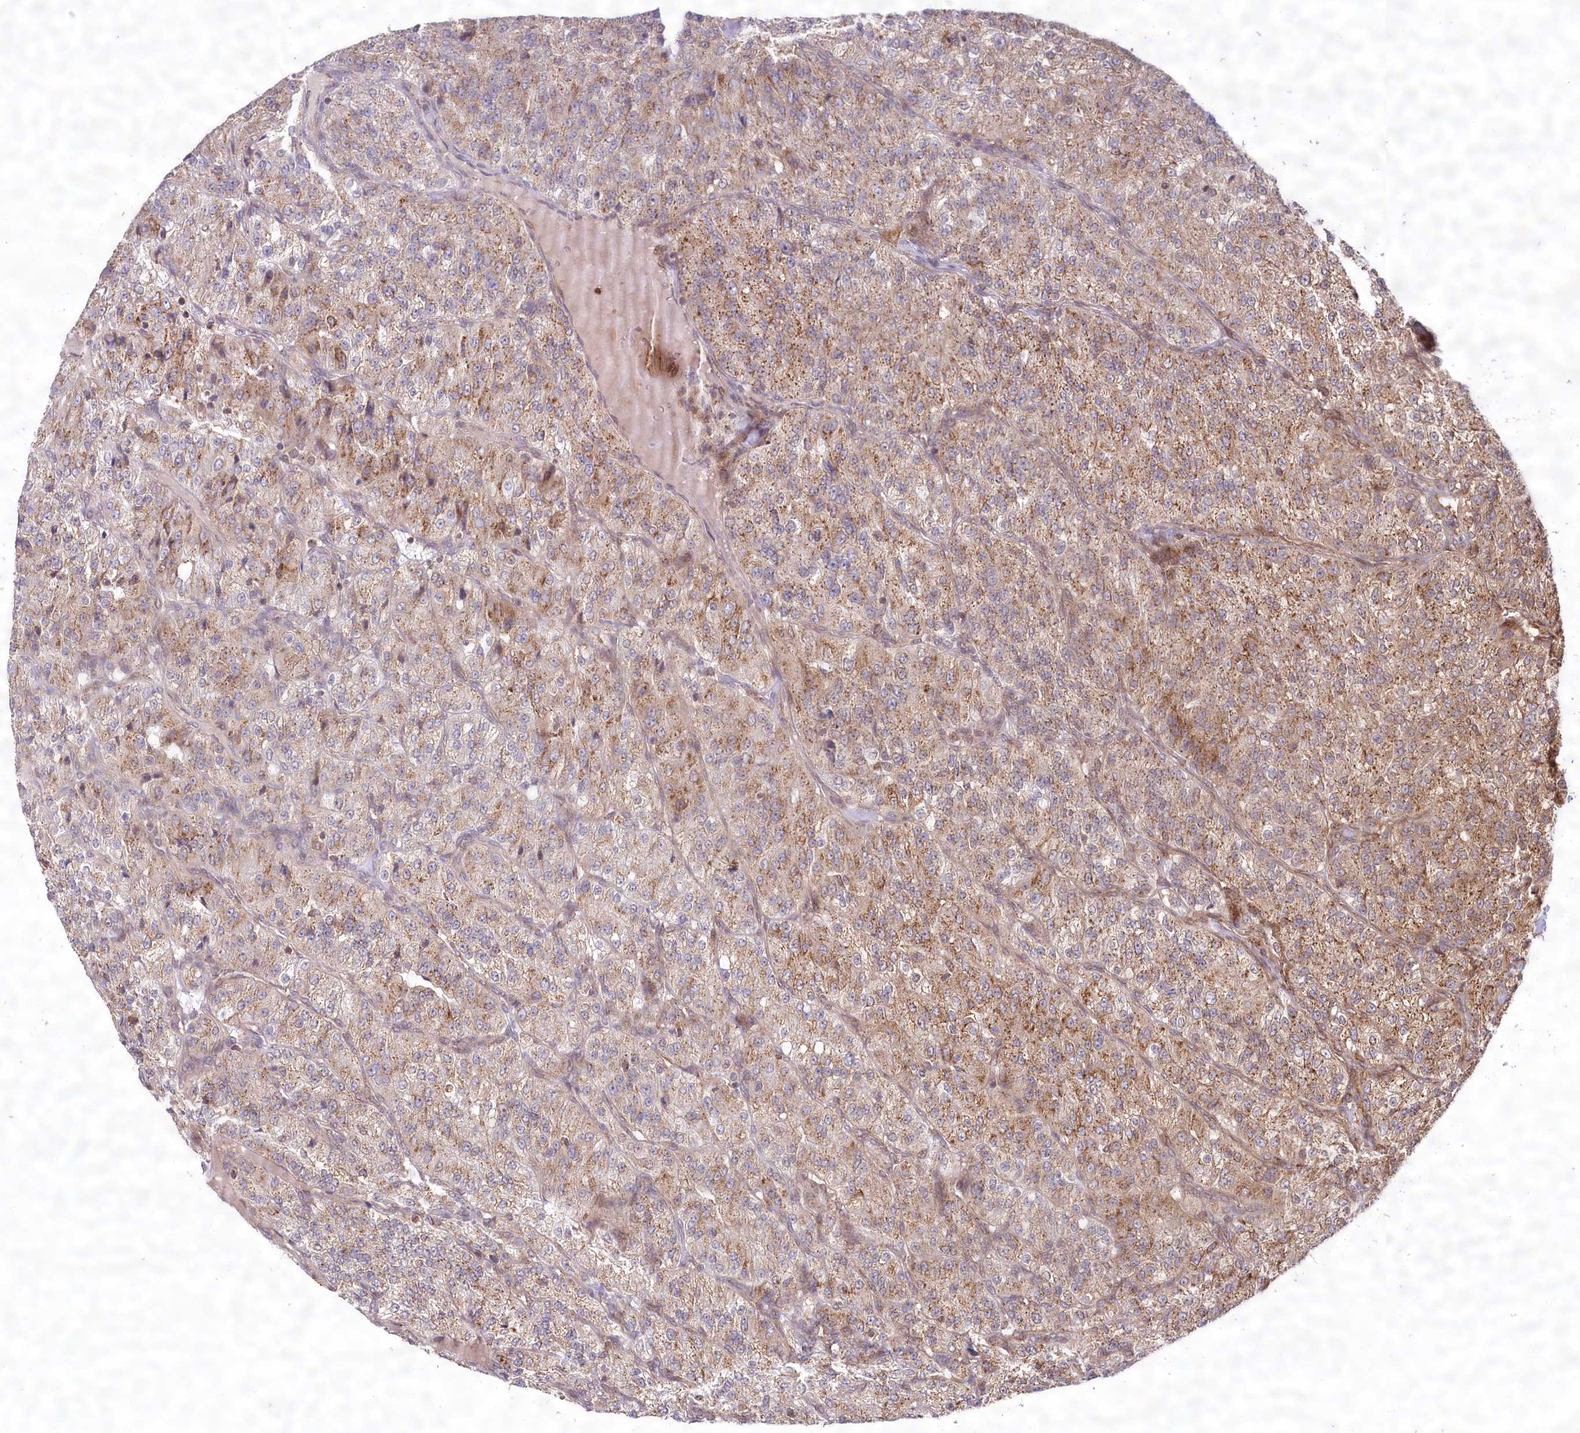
{"staining": {"intensity": "moderate", "quantity": ">75%", "location": "cytoplasmic/membranous"}, "tissue": "renal cancer", "cell_type": "Tumor cells", "image_type": "cancer", "snomed": [{"axis": "morphology", "description": "Adenocarcinoma, NOS"}, {"axis": "topography", "description": "Kidney"}], "caption": "The immunohistochemical stain shows moderate cytoplasmic/membranous staining in tumor cells of renal cancer tissue.", "gene": "COPG1", "patient": {"sex": "female", "age": 63}}